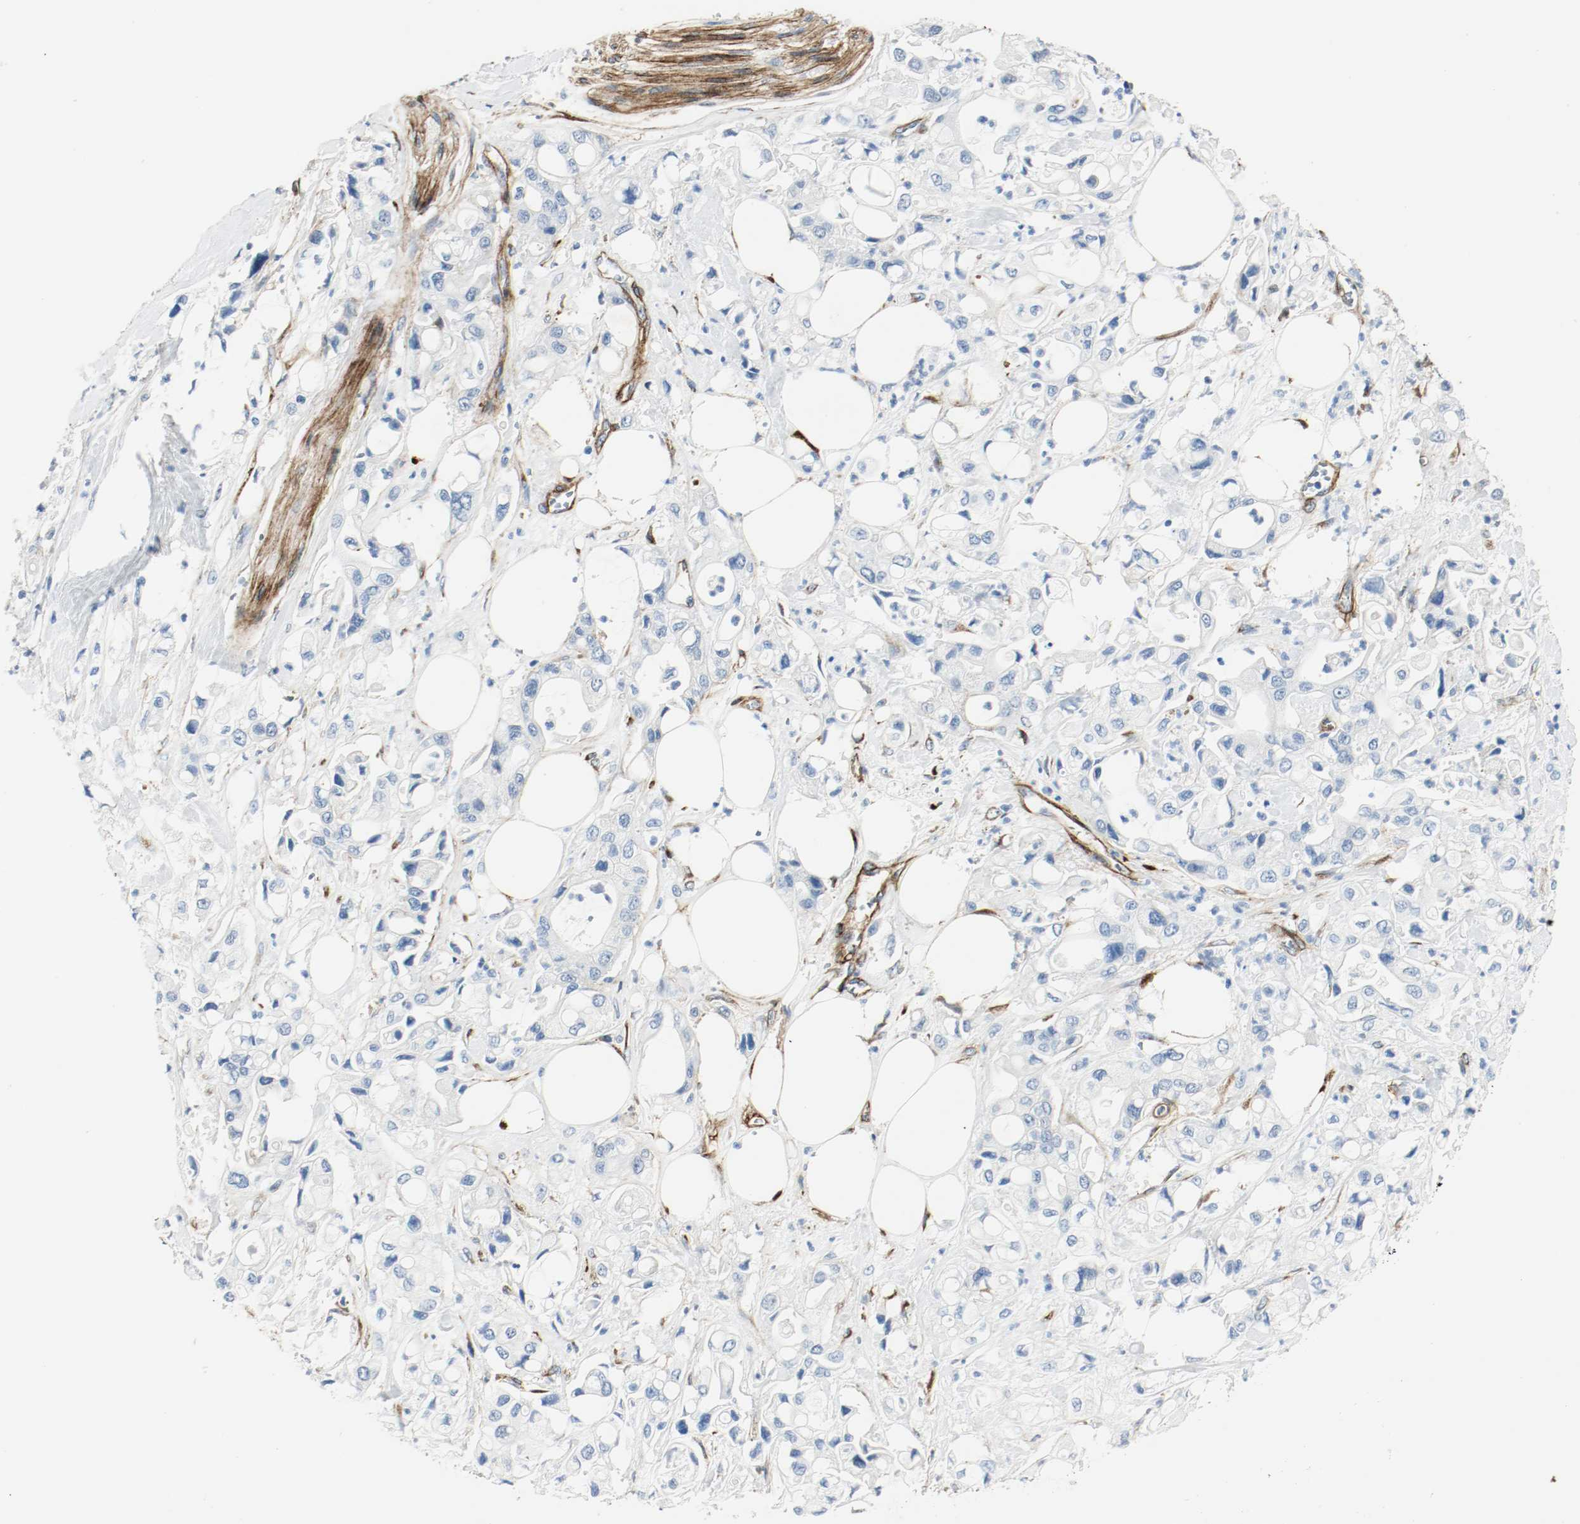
{"staining": {"intensity": "negative", "quantity": "none", "location": "none"}, "tissue": "pancreatic cancer", "cell_type": "Tumor cells", "image_type": "cancer", "snomed": [{"axis": "morphology", "description": "Adenocarcinoma, NOS"}, {"axis": "topography", "description": "Pancreas"}], "caption": "A high-resolution micrograph shows IHC staining of pancreatic cancer, which demonstrates no significant expression in tumor cells.", "gene": "LAMB1", "patient": {"sex": "male", "age": 70}}